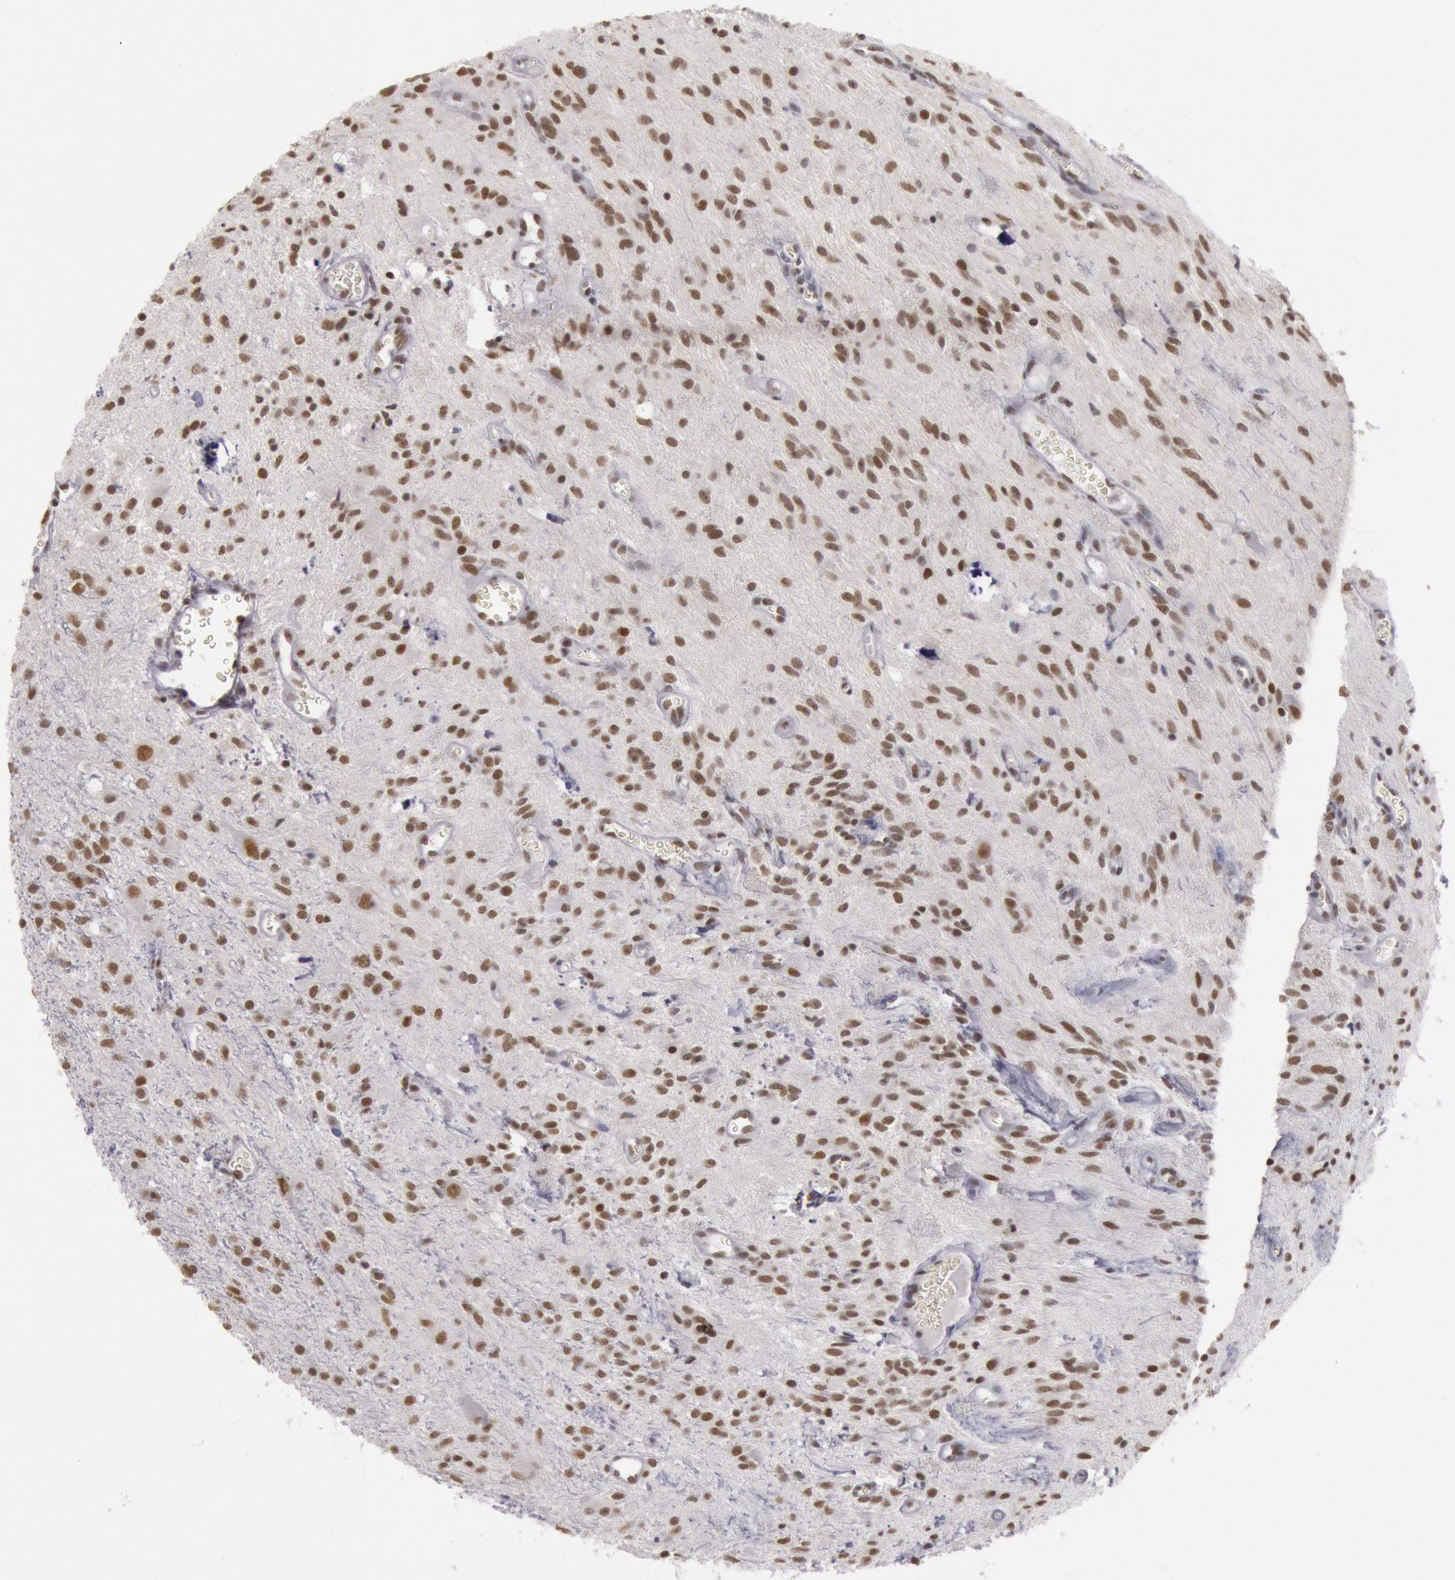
{"staining": {"intensity": "strong", "quantity": ">75%", "location": "nuclear"}, "tissue": "glioma", "cell_type": "Tumor cells", "image_type": "cancer", "snomed": [{"axis": "morphology", "description": "Glioma, malignant, Low grade"}, {"axis": "topography", "description": "Brain"}], "caption": "This histopathology image displays malignant low-grade glioma stained with immunohistochemistry to label a protein in brown. The nuclear of tumor cells show strong positivity for the protein. Nuclei are counter-stained blue.", "gene": "ESS2", "patient": {"sex": "female", "age": 15}}